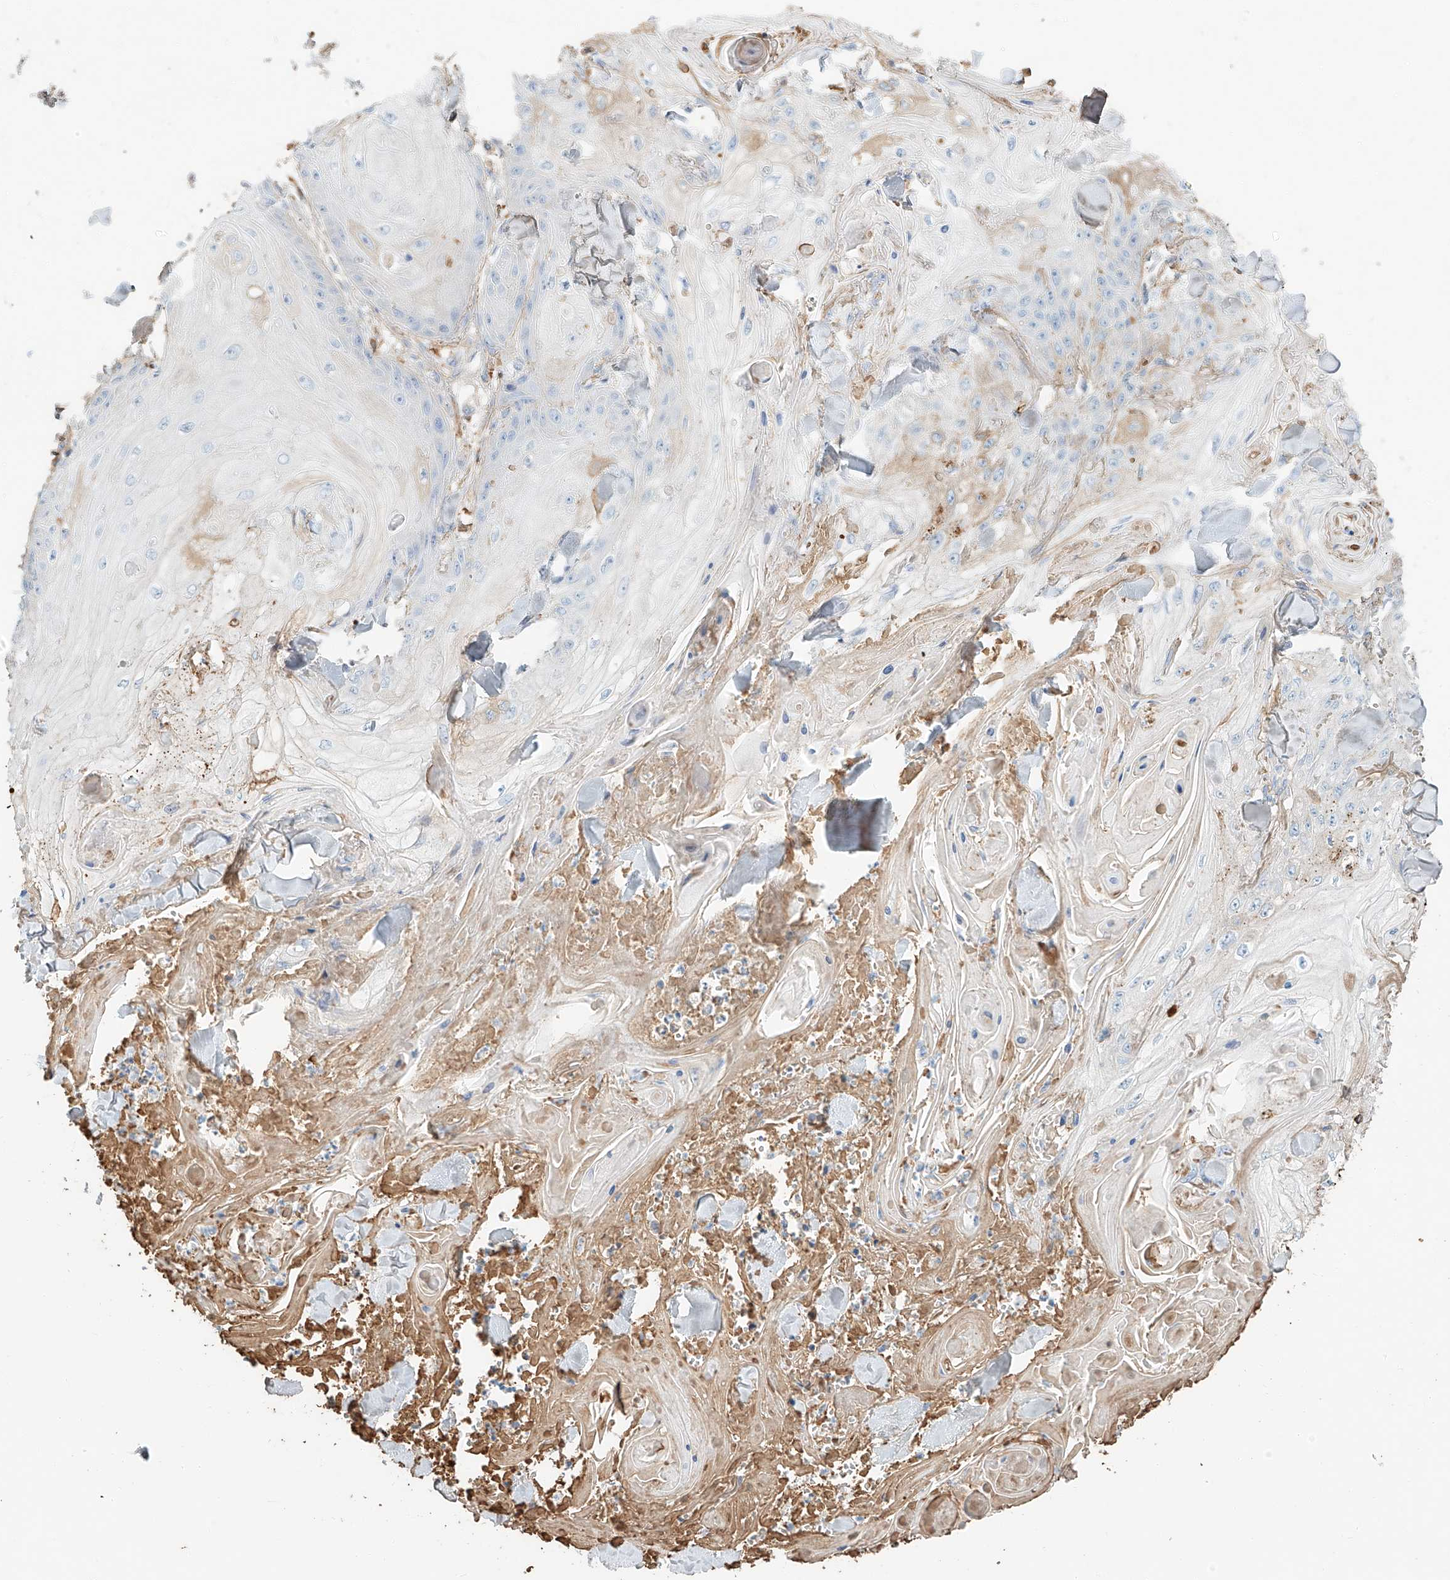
{"staining": {"intensity": "negative", "quantity": "none", "location": "none"}, "tissue": "skin cancer", "cell_type": "Tumor cells", "image_type": "cancer", "snomed": [{"axis": "morphology", "description": "Squamous cell carcinoma, NOS"}, {"axis": "topography", "description": "Skin"}], "caption": "This is a histopathology image of immunohistochemistry staining of skin cancer (squamous cell carcinoma), which shows no positivity in tumor cells.", "gene": "ZFP30", "patient": {"sex": "male", "age": 74}}